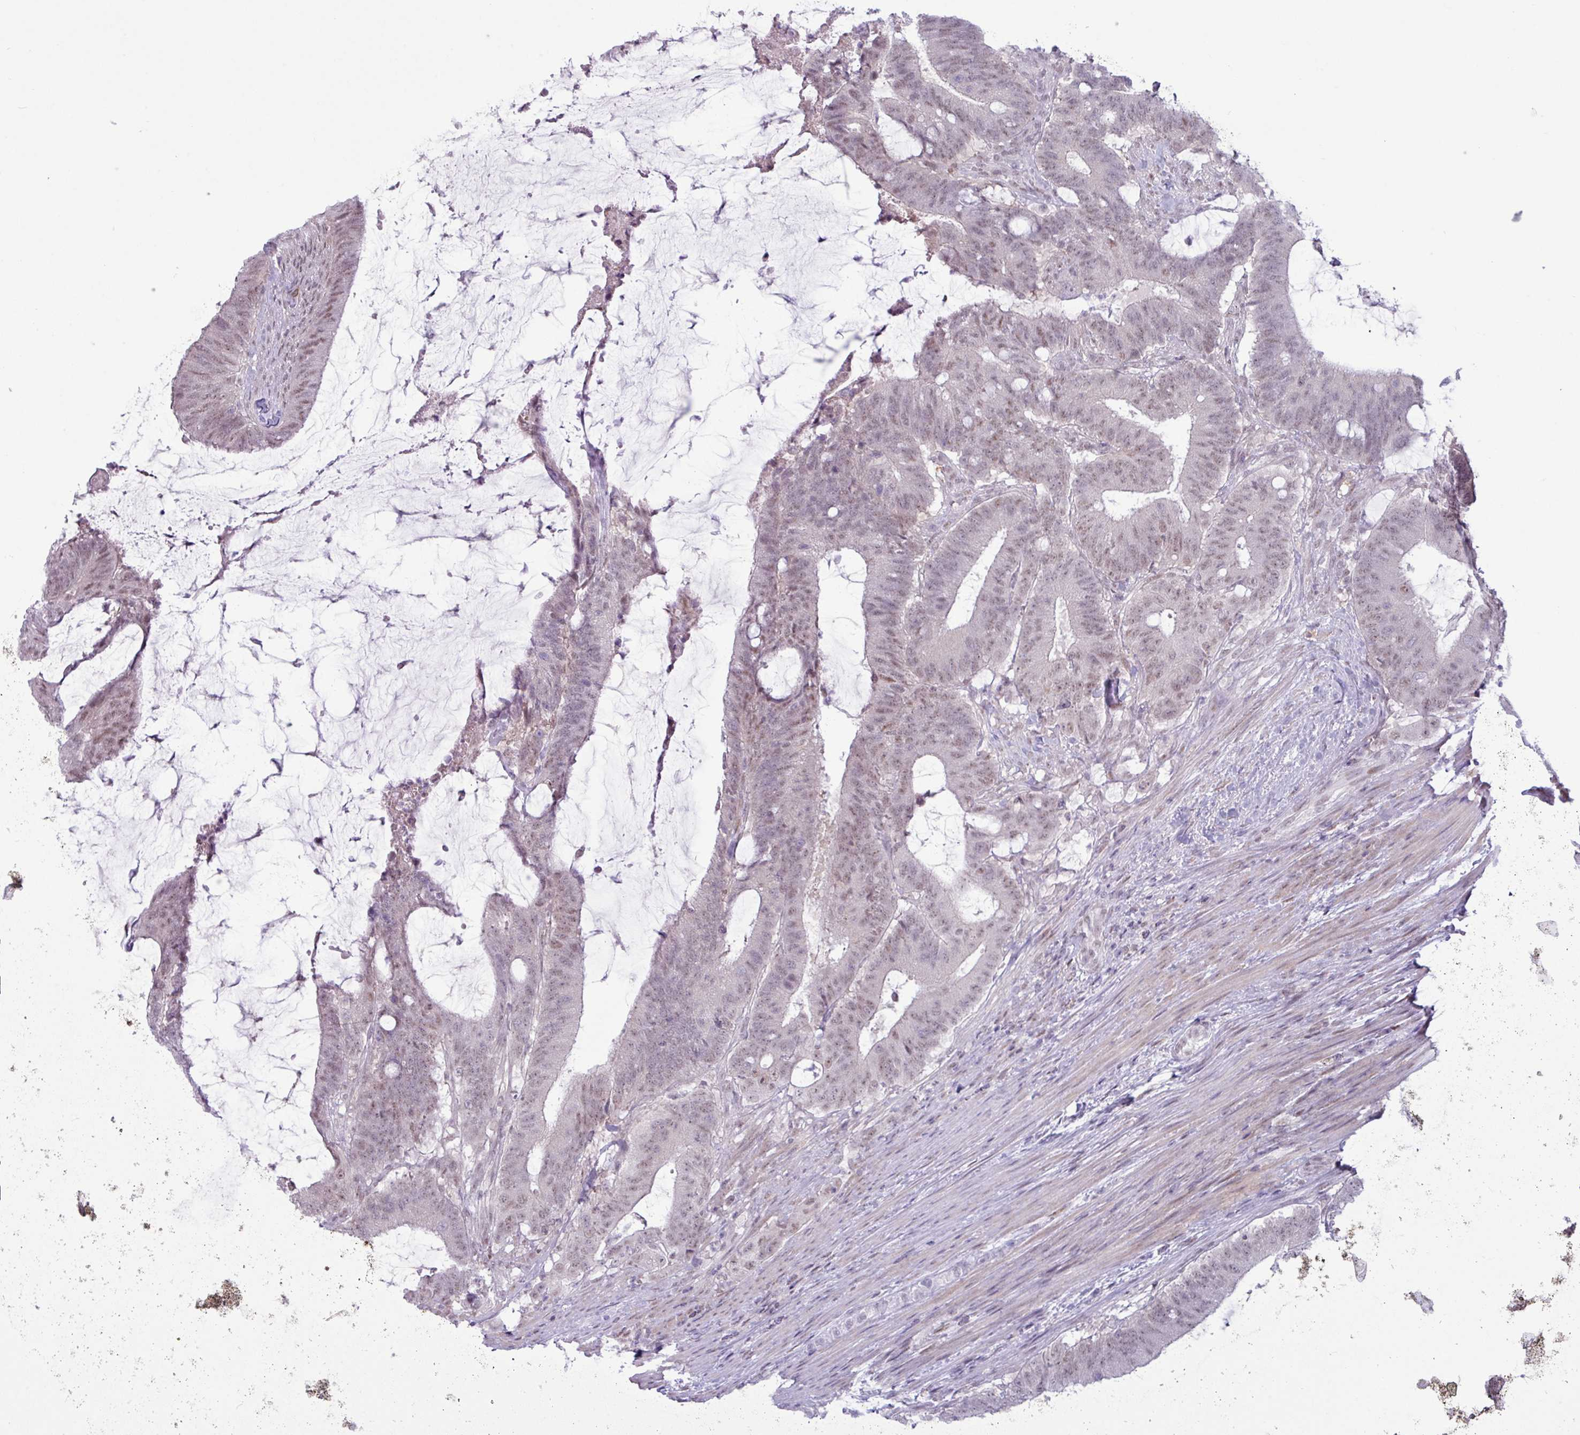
{"staining": {"intensity": "moderate", "quantity": "<25%", "location": "nuclear"}, "tissue": "colorectal cancer", "cell_type": "Tumor cells", "image_type": "cancer", "snomed": [{"axis": "morphology", "description": "Adenocarcinoma, NOS"}, {"axis": "topography", "description": "Colon"}], "caption": "Immunohistochemistry (IHC) of colorectal cancer (adenocarcinoma) shows low levels of moderate nuclear positivity in about <25% of tumor cells.", "gene": "NOTCH2", "patient": {"sex": "female", "age": 43}}